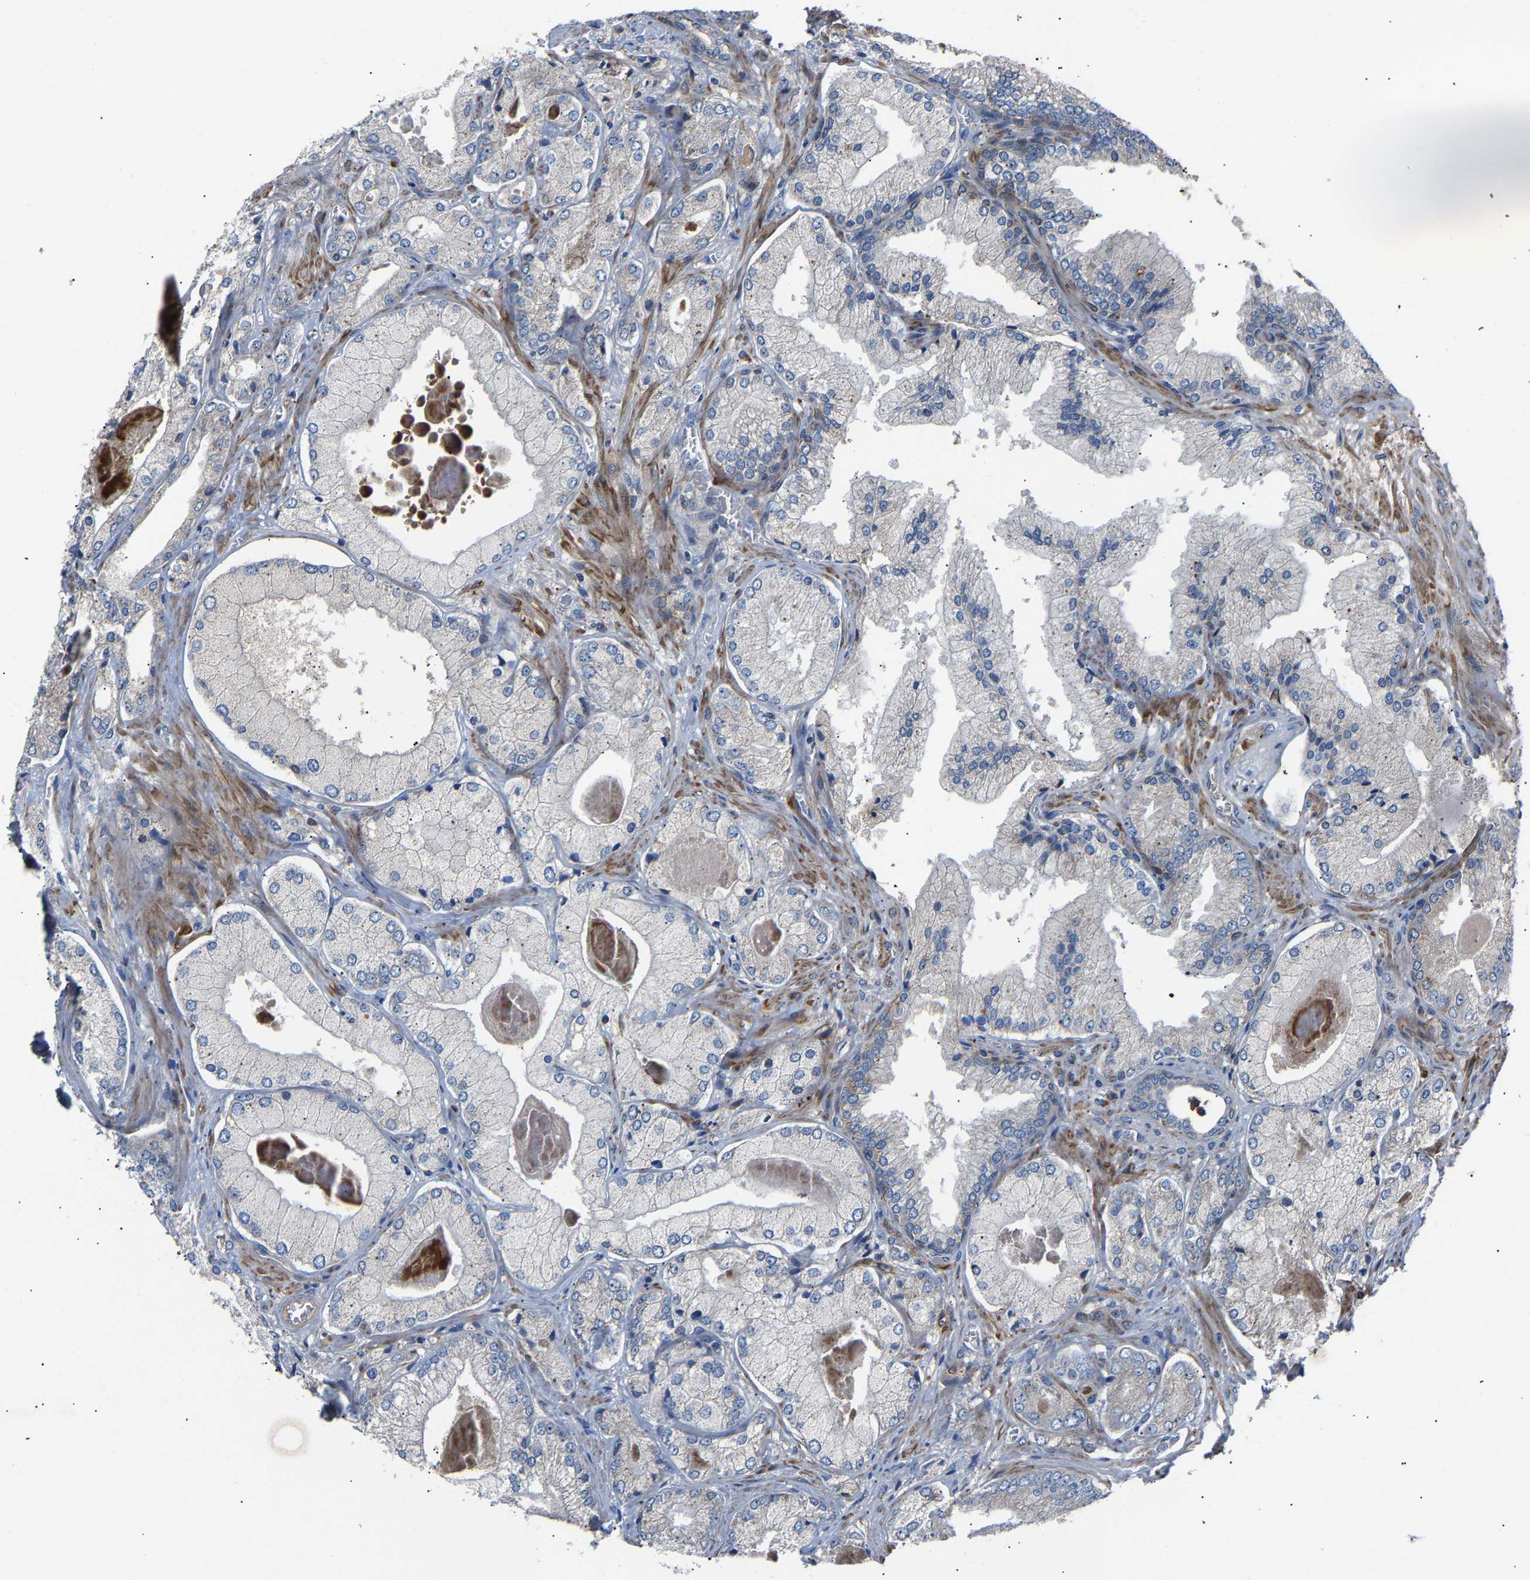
{"staining": {"intensity": "negative", "quantity": "none", "location": "none"}, "tissue": "prostate cancer", "cell_type": "Tumor cells", "image_type": "cancer", "snomed": [{"axis": "morphology", "description": "Adenocarcinoma, Low grade"}, {"axis": "topography", "description": "Prostate"}], "caption": "Tumor cells are negative for brown protein staining in low-grade adenocarcinoma (prostate).", "gene": "CCDC171", "patient": {"sex": "male", "age": 65}}